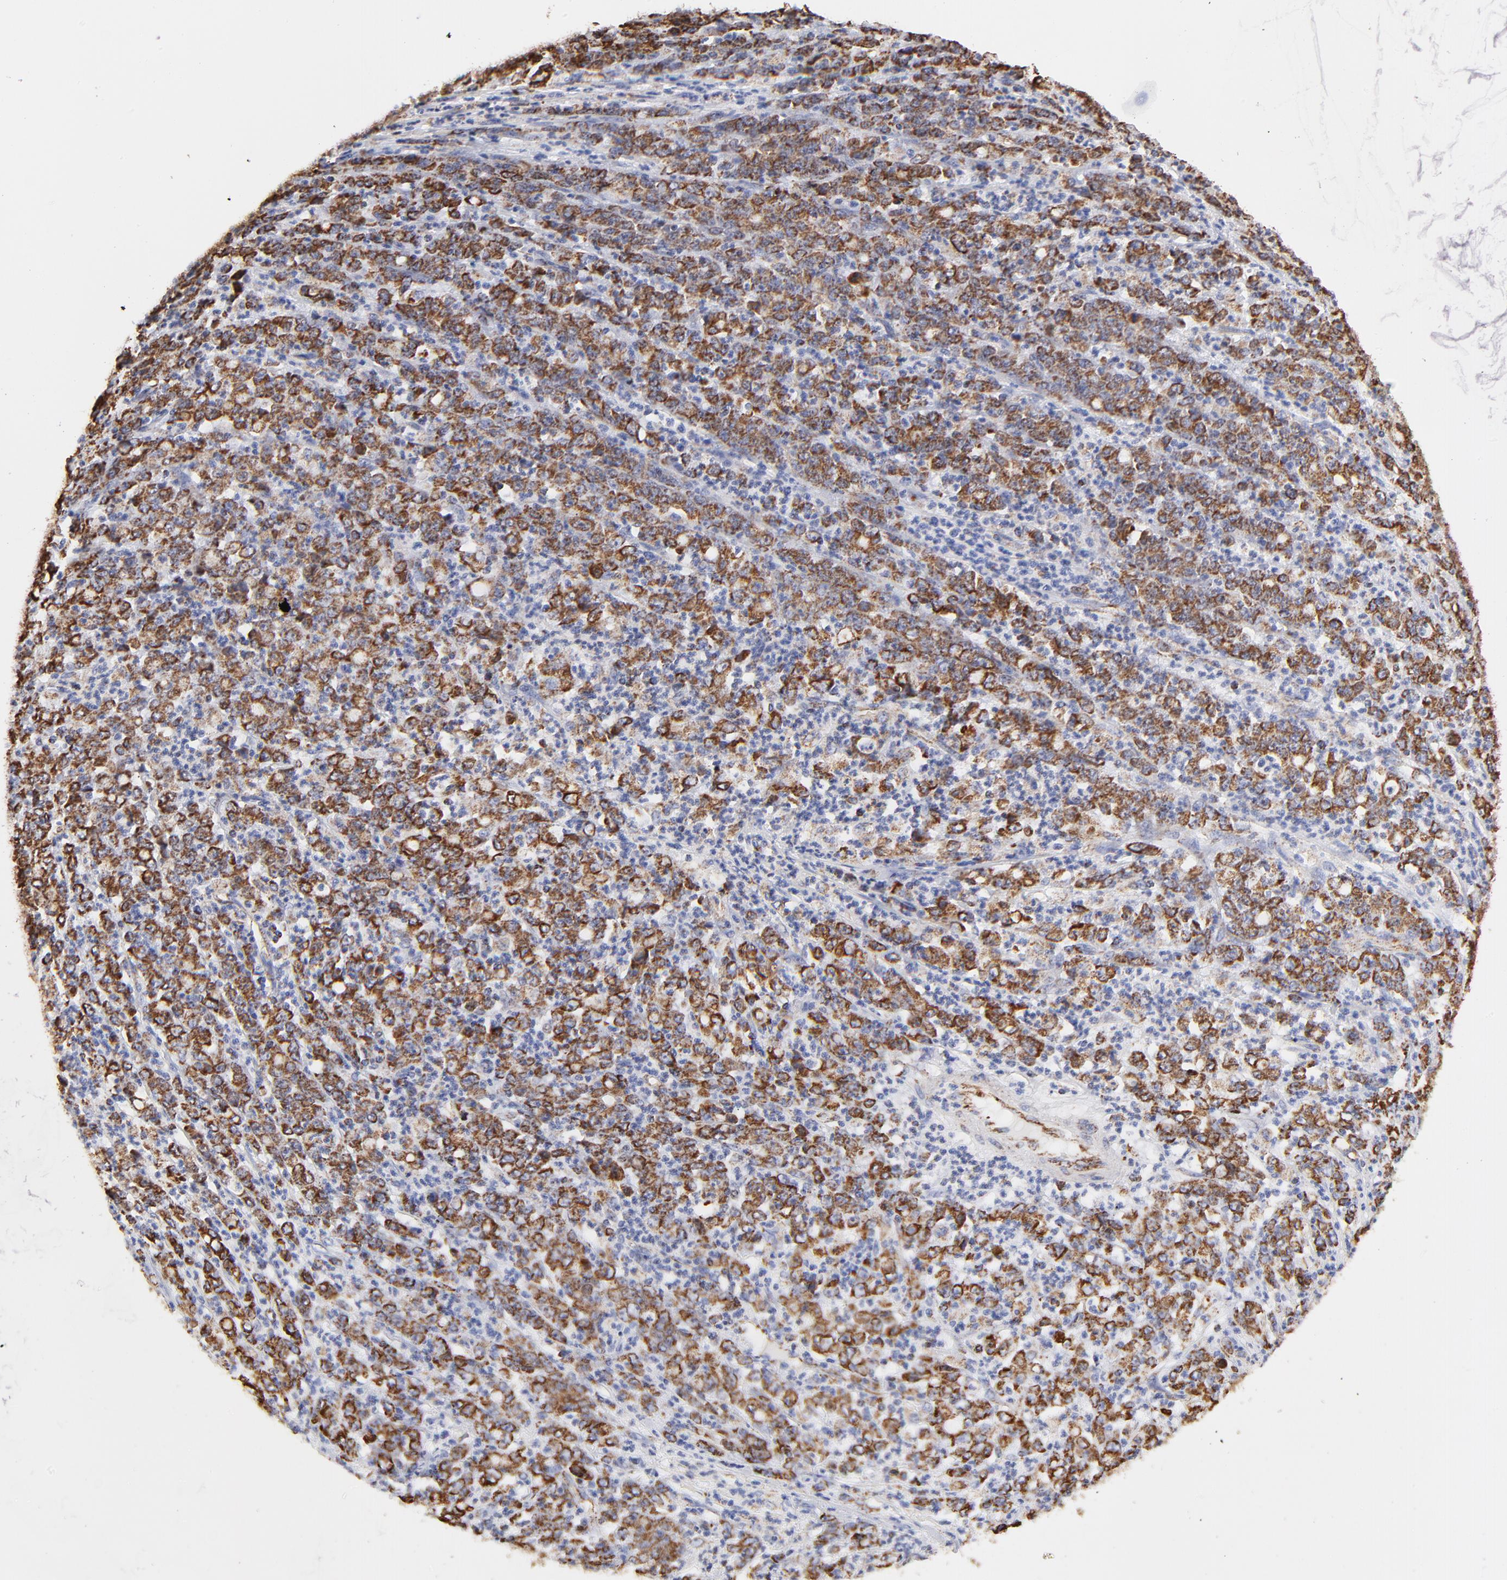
{"staining": {"intensity": "strong", "quantity": ">75%", "location": "cytoplasmic/membranous"}, "tissue": "stomach cancer", "cell_type": "Tumor cells", "image_type": "cancer", "snomed": [{"axis": "morphology", "description": "Adenocarcinoma, NOS"}, {"axis": "topography", "description": "Stomach, lower"}], "caption": "Brown immunohistochemical staining in human stomach cancer (adenocarcinoma) exhibits strong cytoplasmic/membranous staining in approximately >75% of tumor cells.", "gene": "COX4I1", "patient": {"sex": "female", "age": 71}}